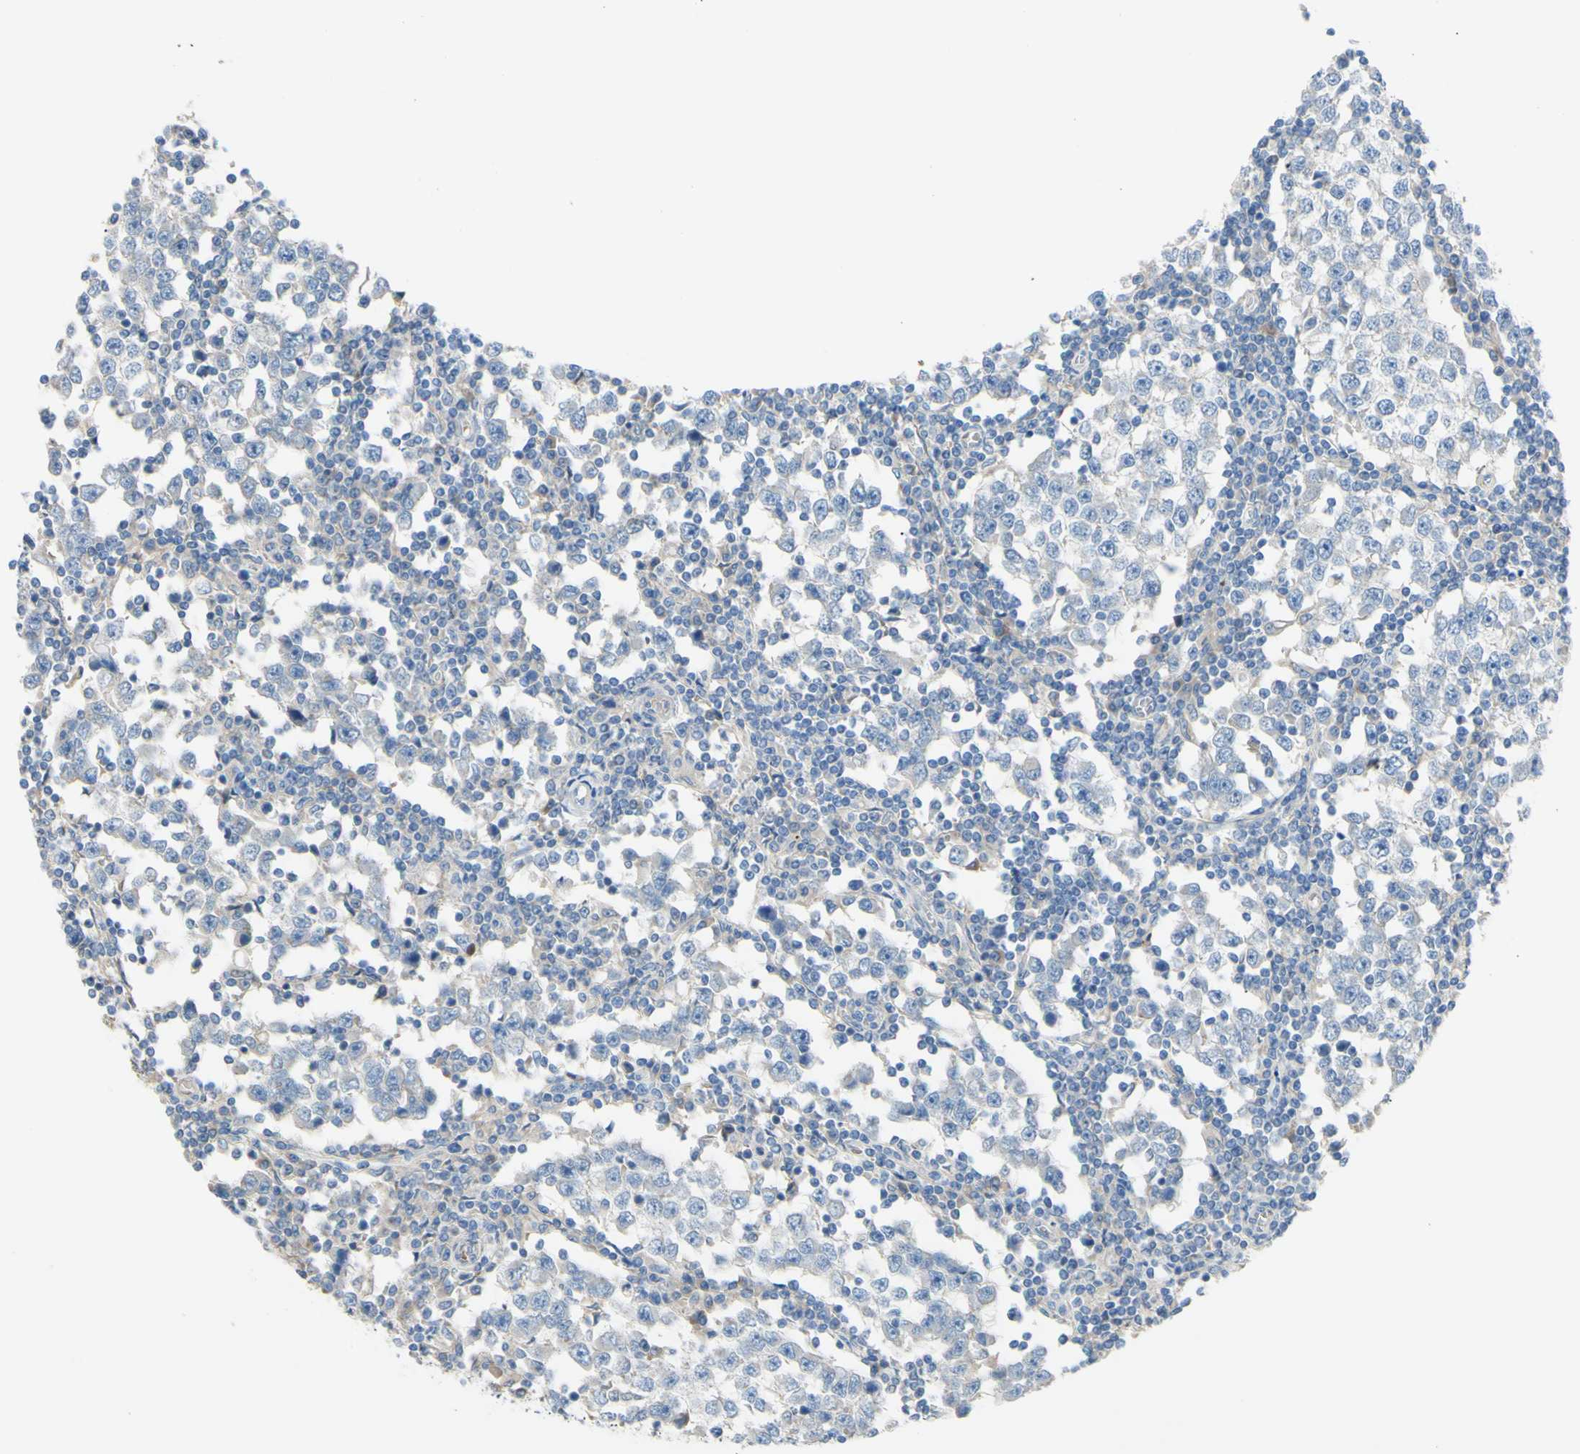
{"staining": {"intensity": "negative", "quantity": "none", "location": "none"}, "tissue": "testis cancer", "cell_type": "Tumor cells", "image_type": "cancer", "snomed": [{"axis": "morphology", "description": "Seminoma, NOS"}, {"axis": "topography", "description": "Testis"}], "caption": "High magnification brightfield microscopy of seminoma (testis) stained with DAB (3,3'-diaminobenzidine) (brown) and counterstained with hematoxylin (blue): tumor cells show no significant expression. (DAB immunohistochemistry (IHC) visualized using brightfield microscopy, high magnification).", "gene": "TMEM59L", "patient": {"sex": "male", "age": 65}}